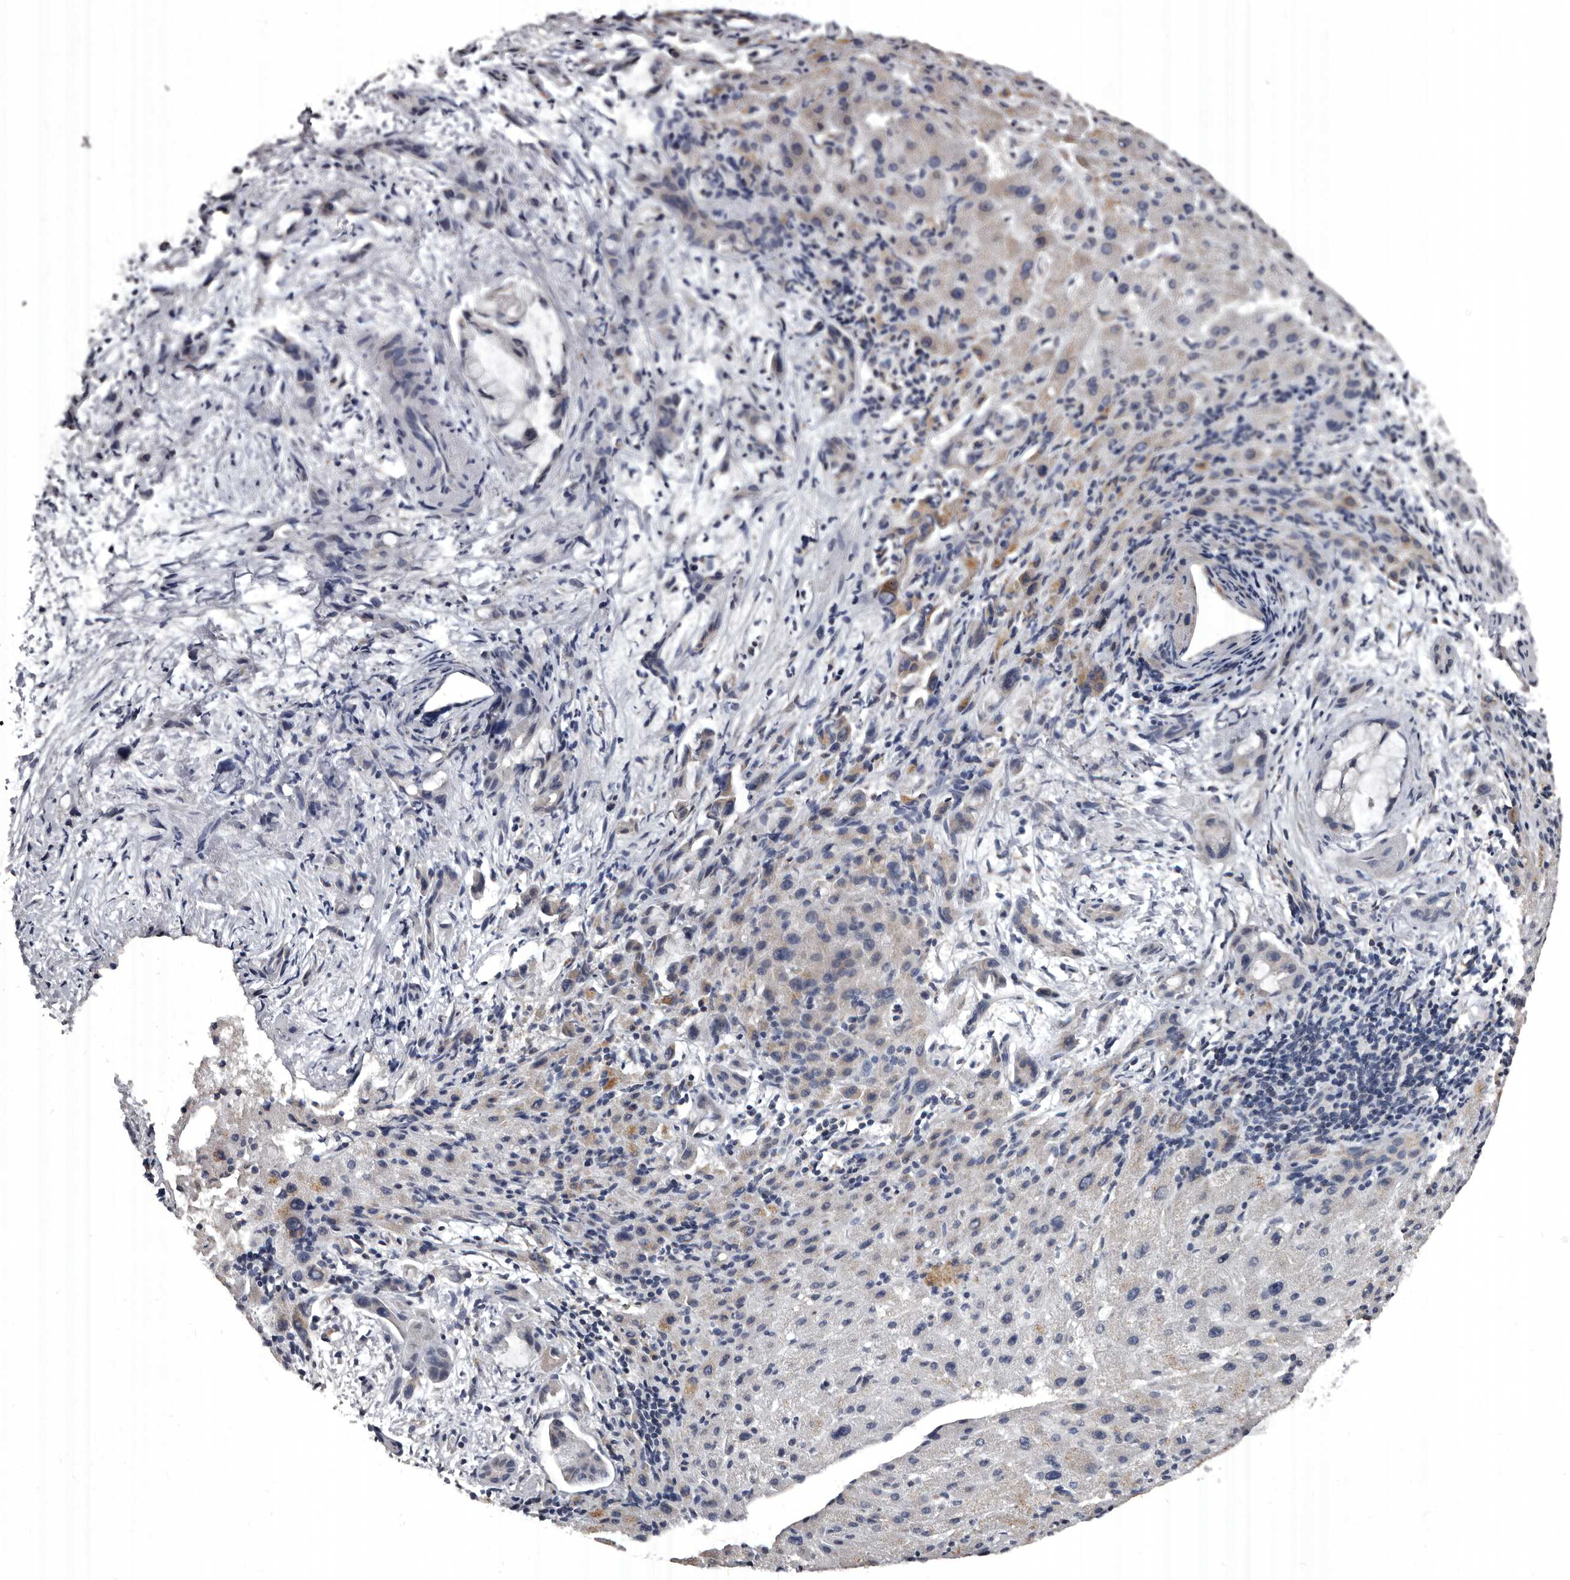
{"staining": {"intensity": "negative", "quantity": "none", "location": "none"}, "tissue": "liver cancer", "cell_type": "Tumor cells", "image_type": "cancer", "snomed": [{"axis": "morphology", "description": "Cholangiocarcinoma"}, {"axis": "topography", "description": "Liver"}], "caption": "Immunohistochemistry histopathology image of neoplastic tissue: cholangiocarcinoma (liver) stained with DAB shows no significant protein positivity in tumor cells. (DAB IHC with hematoxylin counter stain).", "gene": "GREB1", "patient": {"sex": "female", "age": 72}}